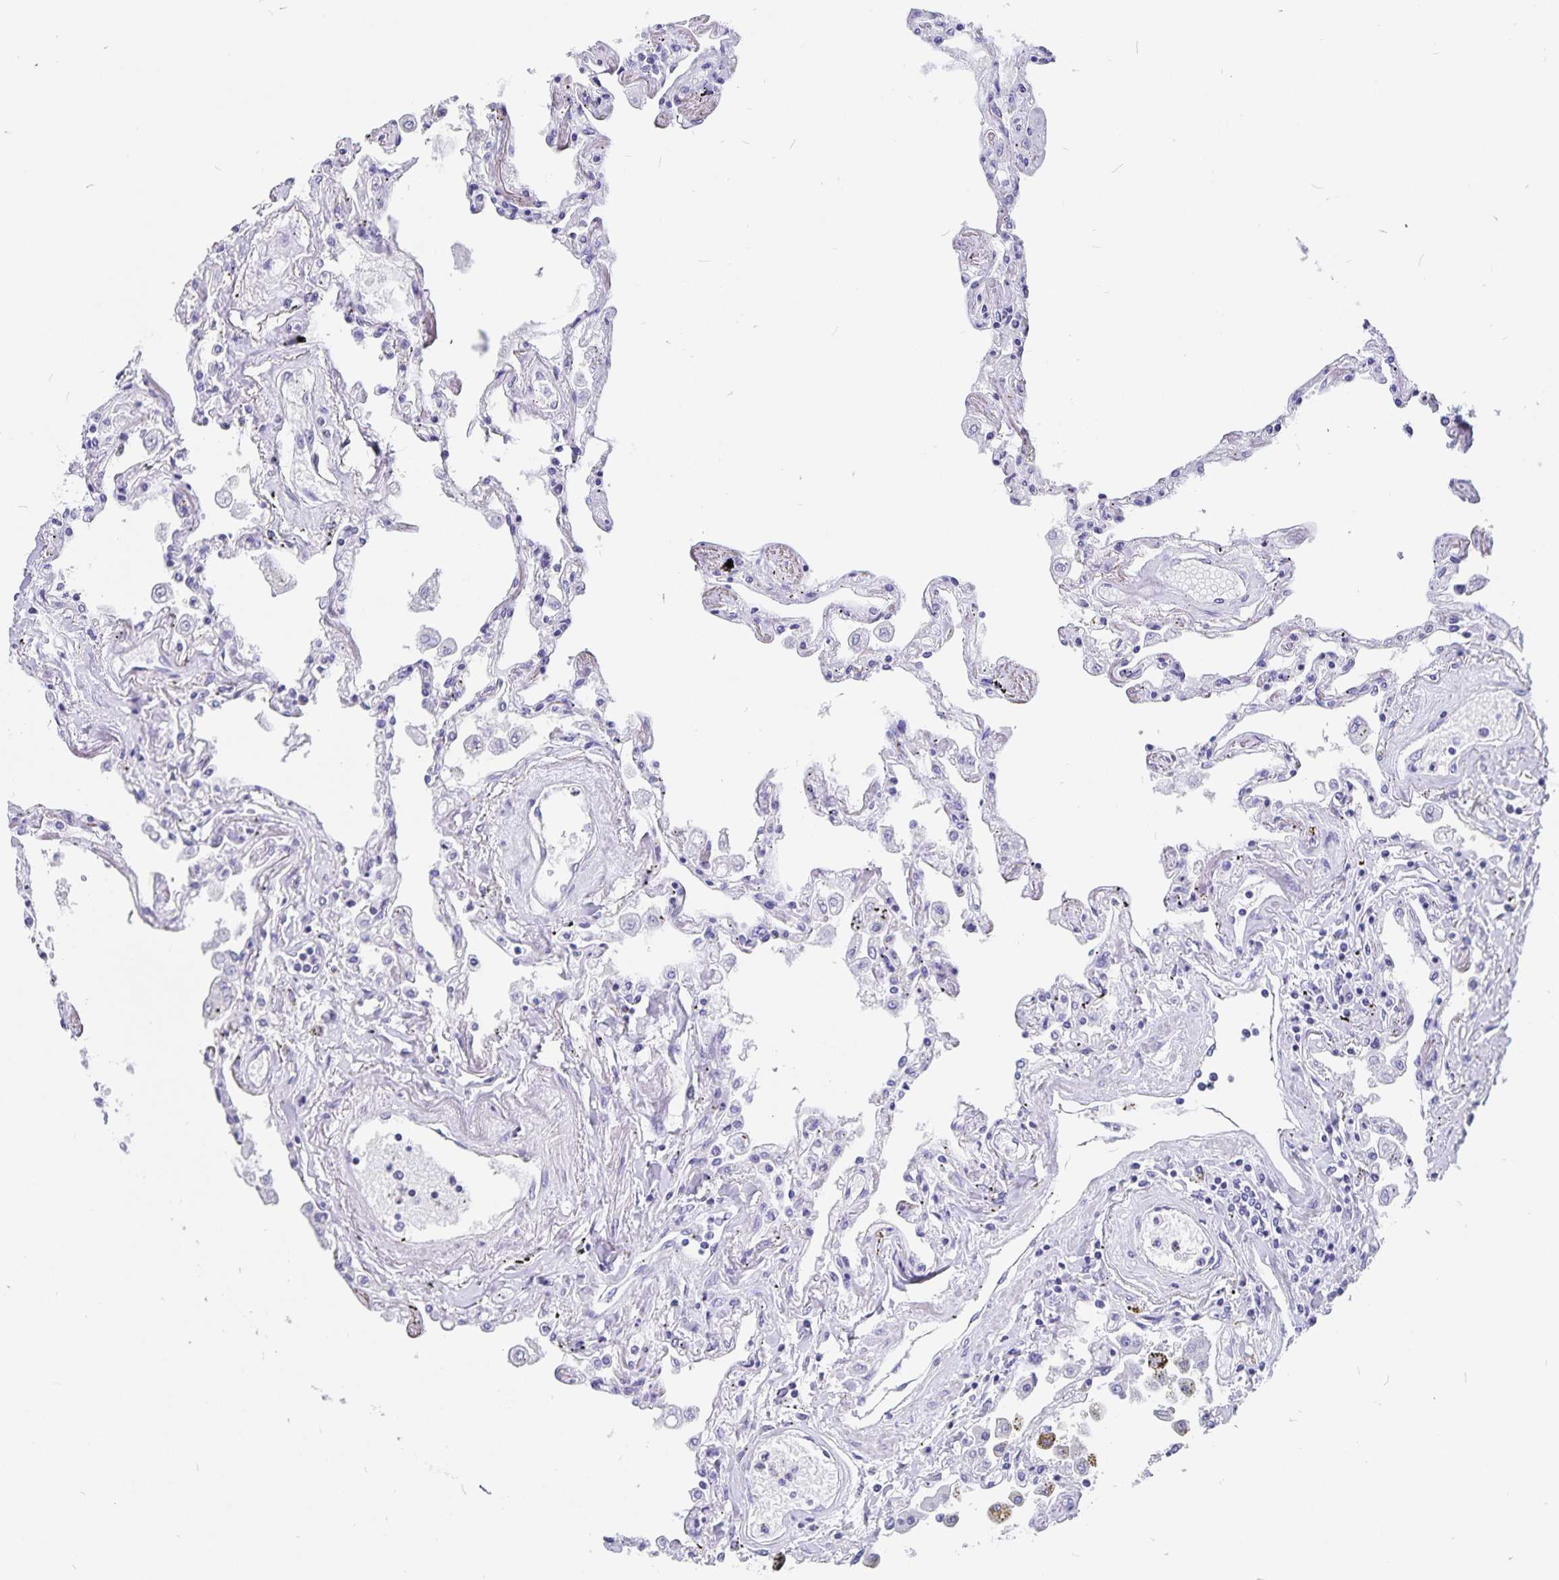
{"staining": {"intensity": "negative", "quantity": "none", "location": "none"}, "tissue": "lung", "cell_type": "Alveolar cells", "image_type": "normal", "snomed": [{"axis": "morphology", "description": "Normal tissue, NOS"}, {"axis": "morphology", "description": "Adenocarcinoma, NOS"}, {"axis": "topography", "description": "Cartilage tissue"}, {"axis": "topography", "description": "Lung"}], "caption": "The micrograph displays no staining of alveolar cells in normal lung.", "gene": "SNTN", "patient": {"sex": "female", "age": 67}}